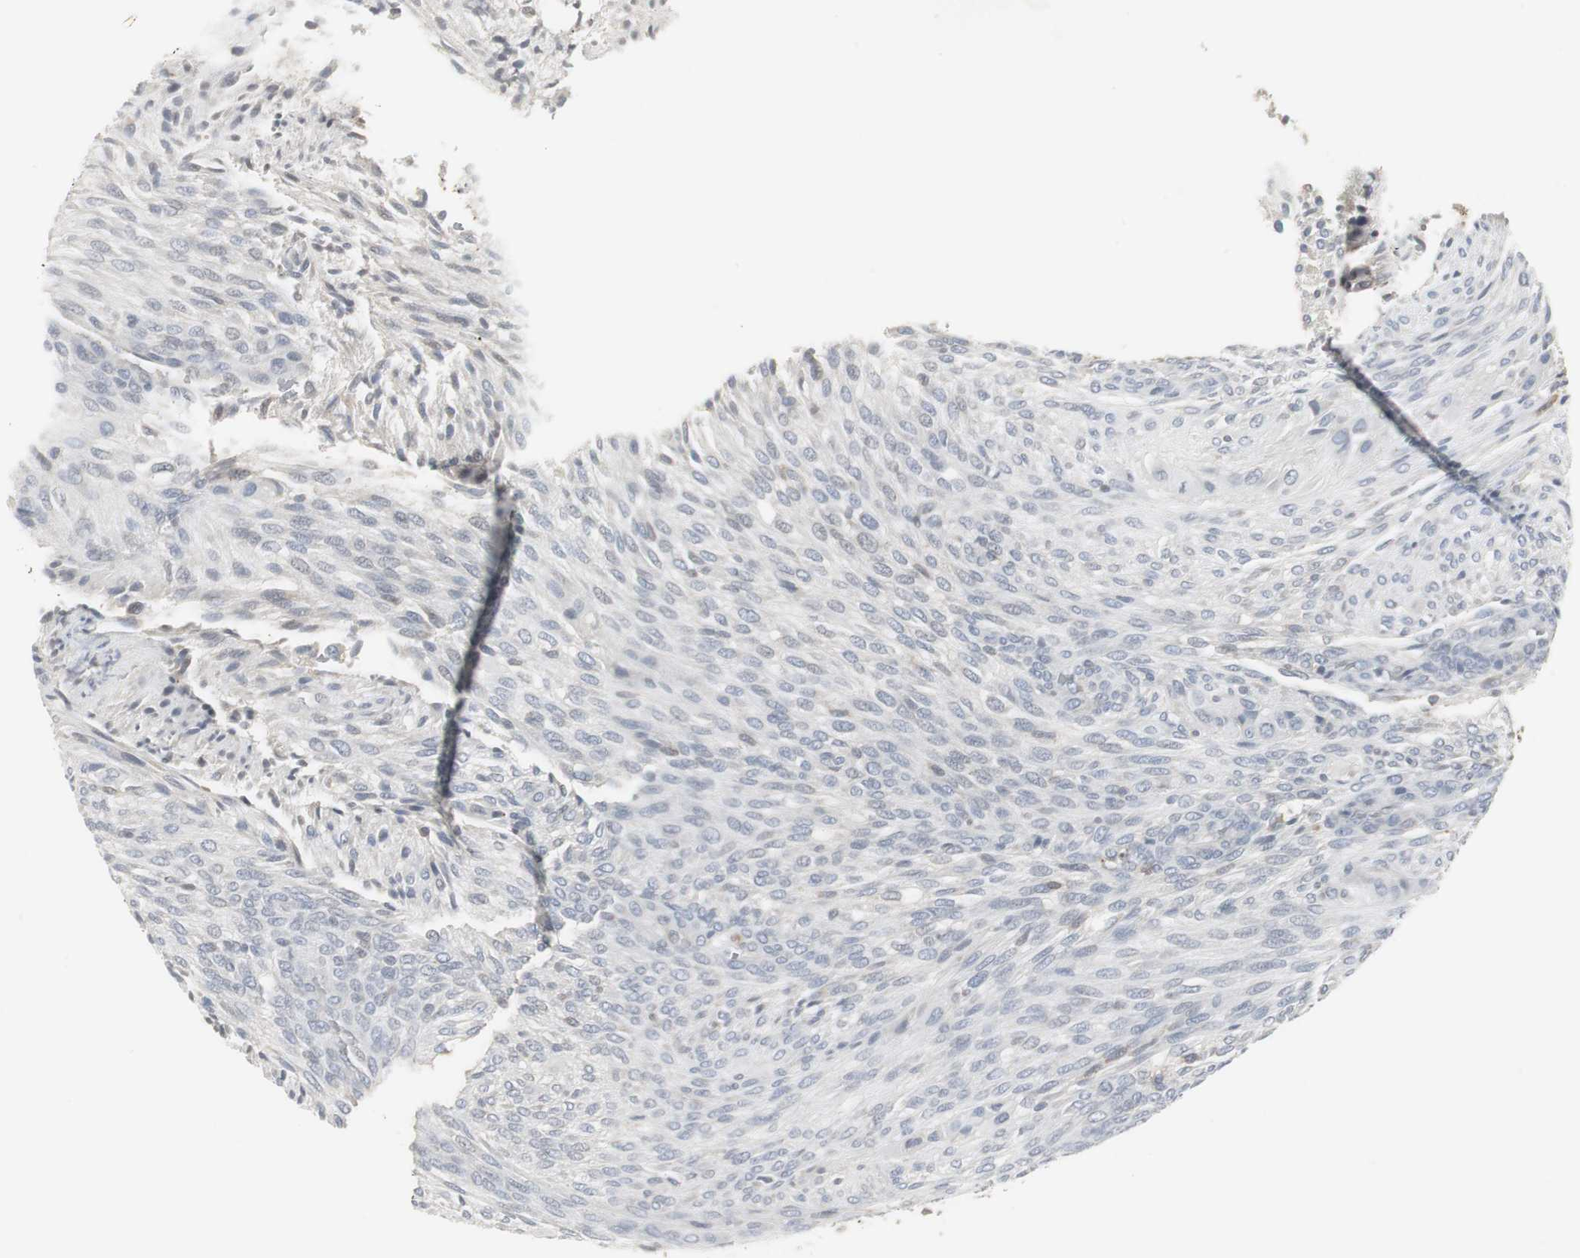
{"staining": {"intensity": "negative", "quantity": "none", "location": "none"}, "tissue": "glioma", "cell_type": "Tumor cells", "image_type": "cancer", "snomed": [{"axis": "morphology", "description": "Glioma, malignant, High grade"}, {"axis": "topography", "description": "Cerebral cortex"}], "caption": "The histopathology image reveals no staining of tumor cells in glioma.", "gene": "PI15", "patient": {"sex": "female", "age": 55}}